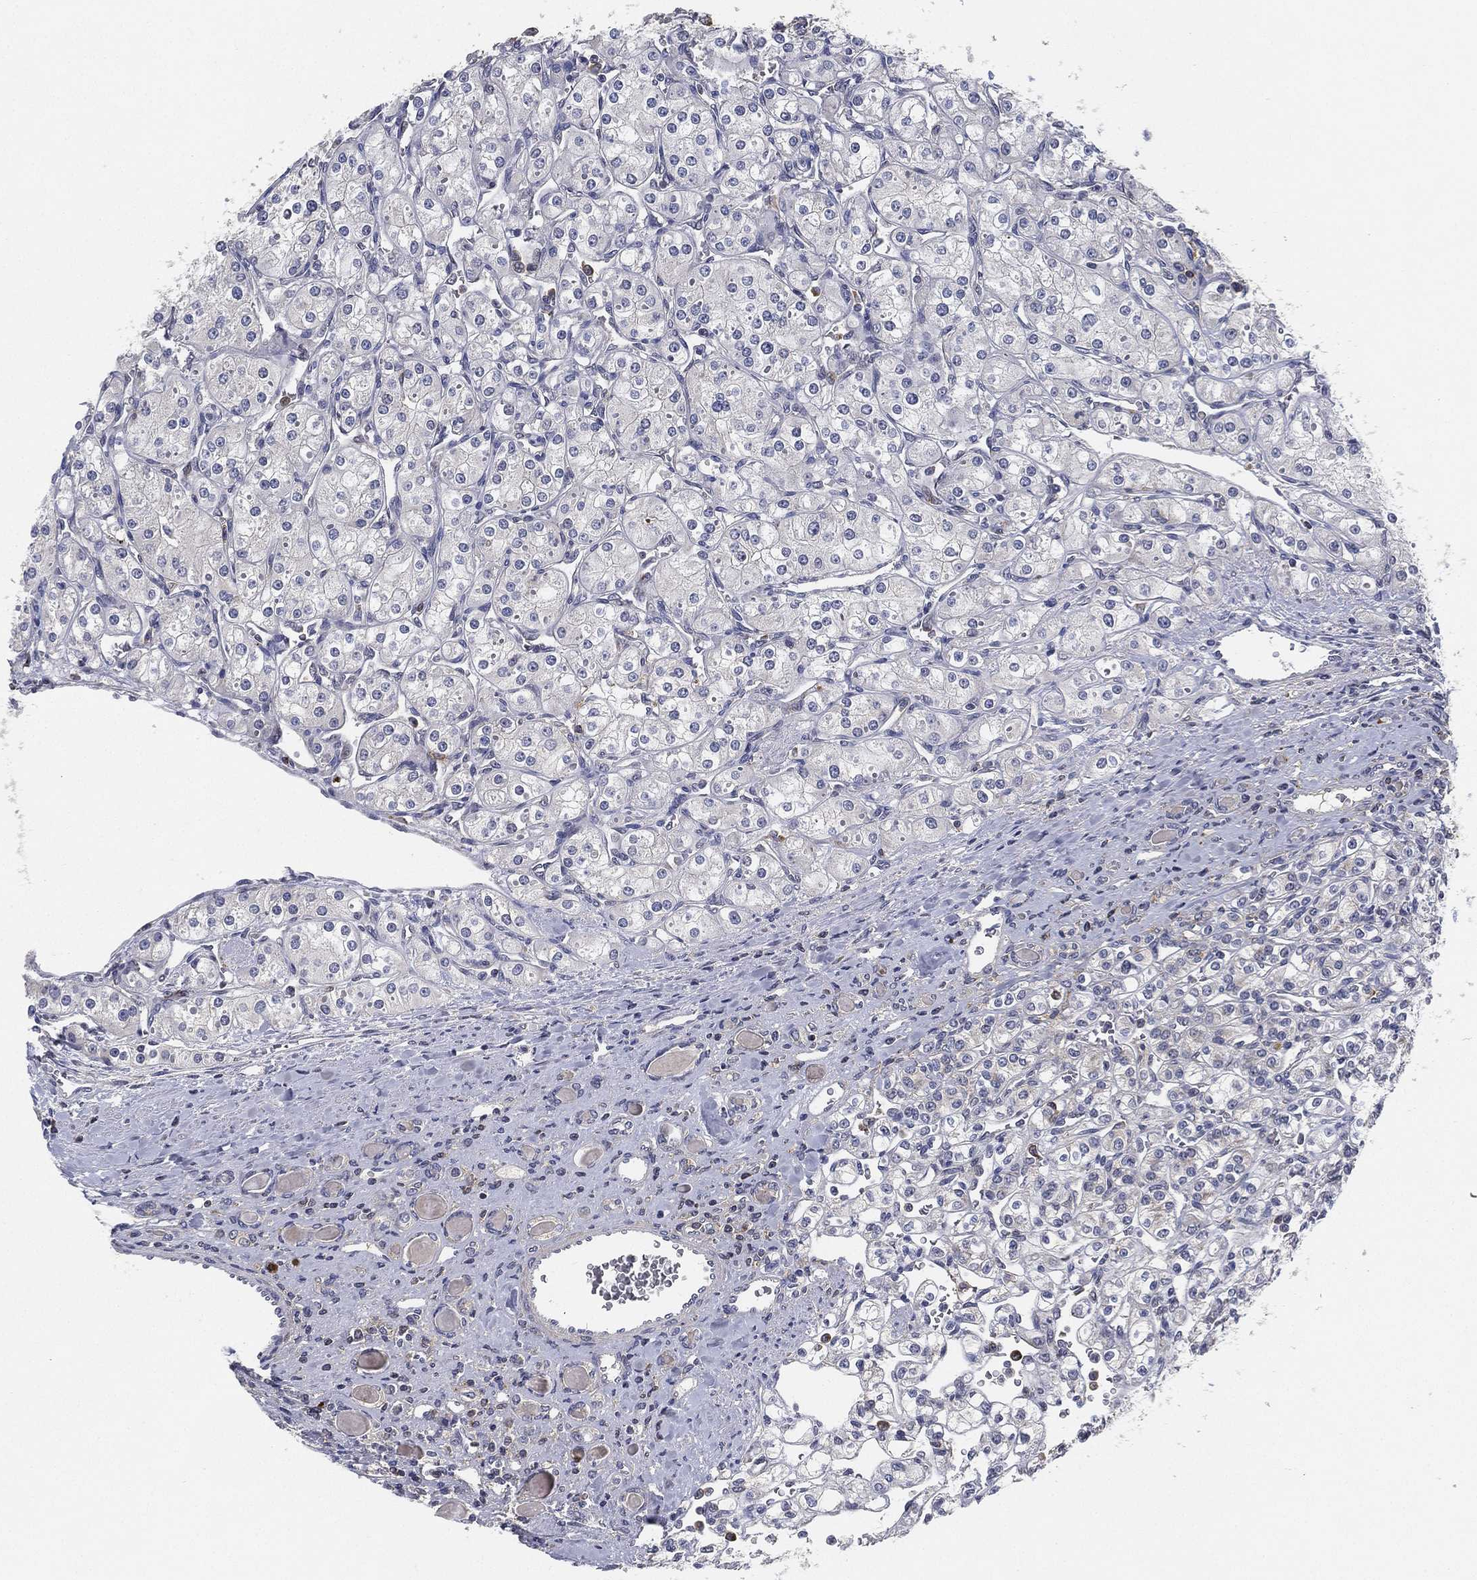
{"staining": {"intensity": "negative", "quantity": "none", "location": "none"}, "tissue": "renal cancer", "cell_type": "Tumor cells", "image_type": "cancer", "snomed": [{"axis": "morphology", "description": "Adenocarcinoma, NOS"}, {"axis": "topography", "description": "Kidney"}], "caption": "There is no significant positivity in tumor cells of adenocarcinoma (renal).", "gene": "CFAP251", "patient": {"sex": "male", "age": 77}}